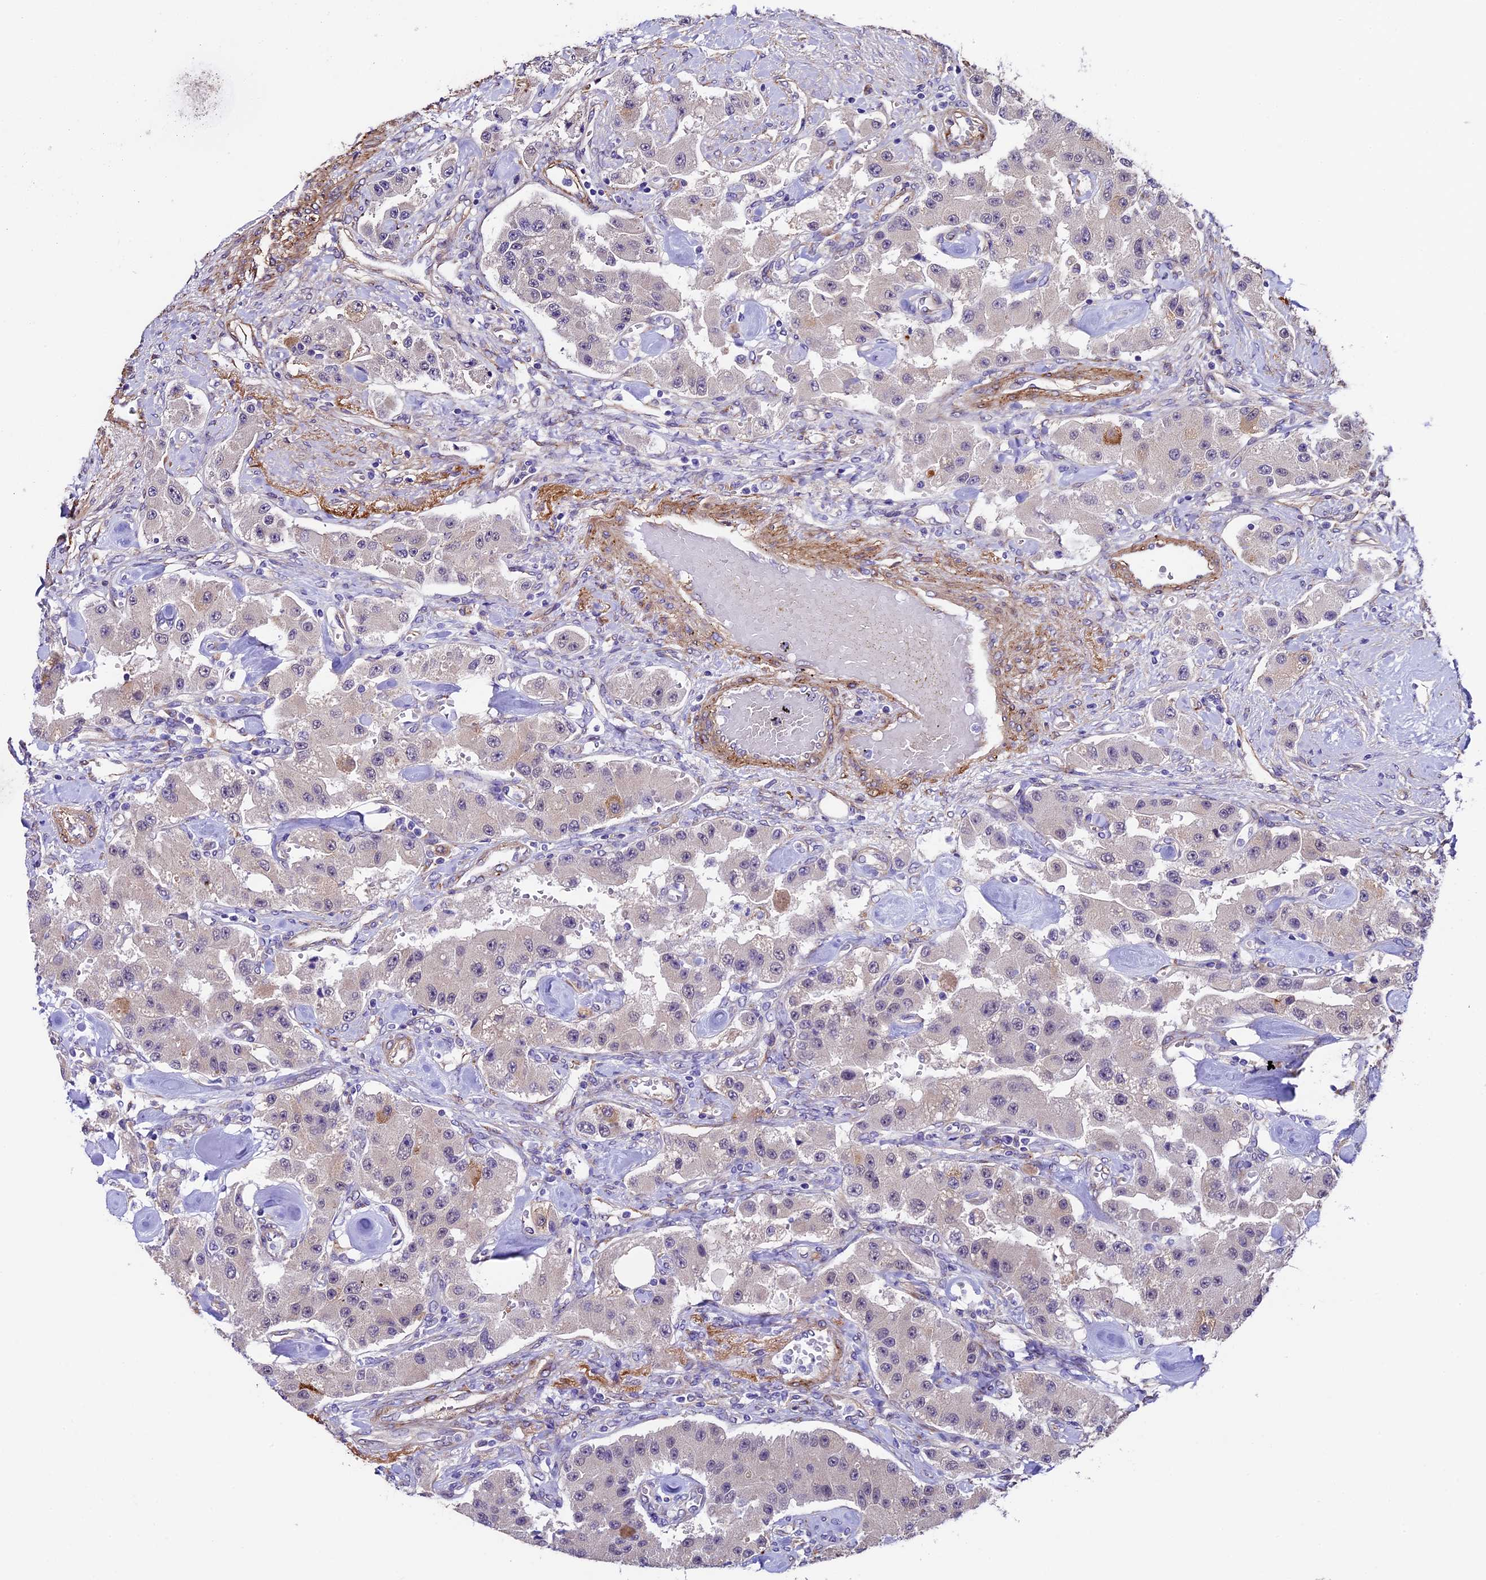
{"staining": {"intensity": "negative", "quantity": "none", "location": "none"}, "tissue": "carcinoid", "cell_type": "Tumor cells", "image_type": "cancer", "snomed": [{"axis": "morphology", "description": "Carcinoid, malignant, NOS"}, {"axis": "topography", "description": "Pancreas"}], "caption": "Protein analysis of carcinoid shows no significant expression in tumor cells.", "gene": "LSM7", "patient": {"sex": "male", "age": 41}}